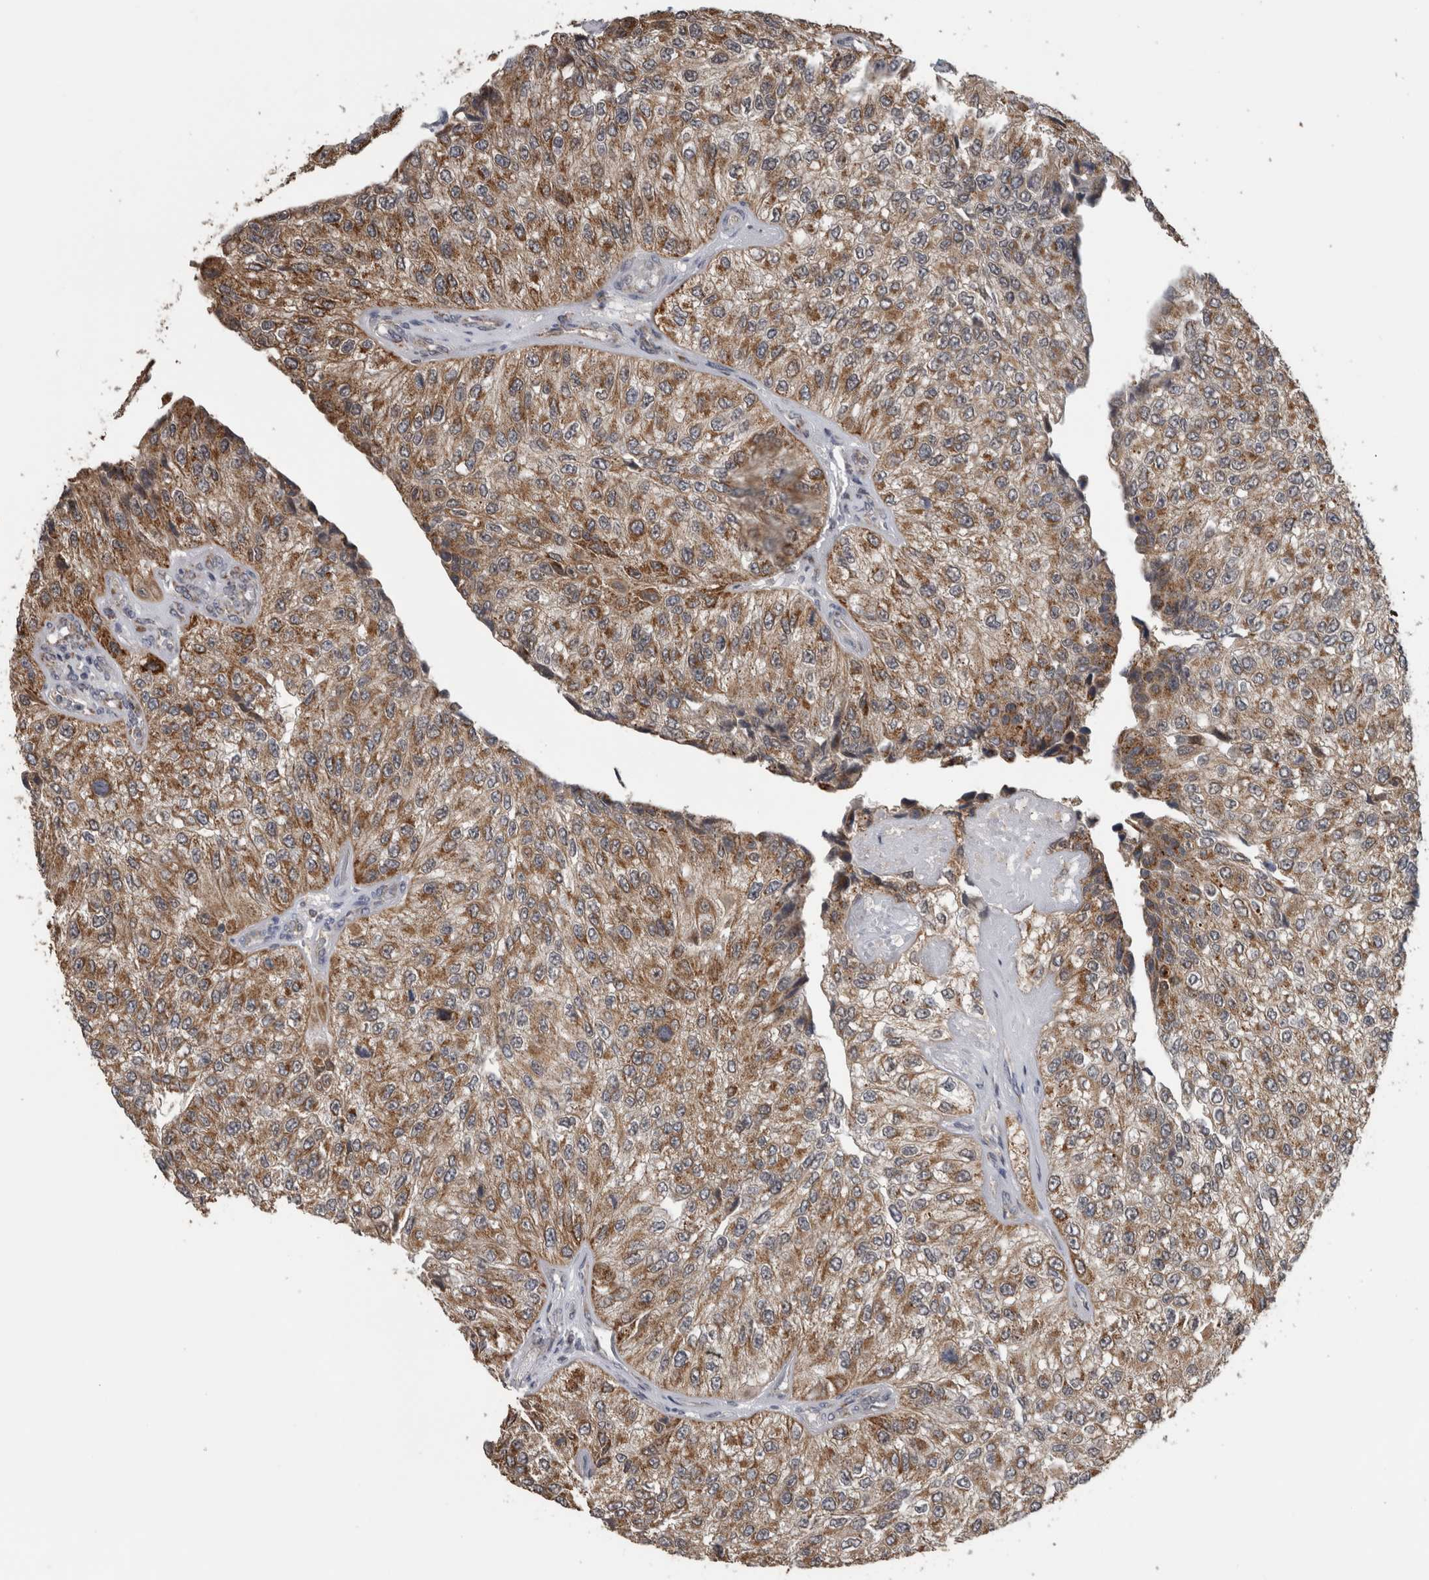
{"staining": {"intensity": "moderate", "quantity": ">75%", "location": "cytoplasmic/membranous"}, "tissue": "urothelial cancer", "cell_type": "Tumor cells", "image_type": "cancer", "snomed": [{"axis": "morphology", "description": "Urothelial carcinoma, High grade"}, {"axis": "topography", "description": "Kidney"}, {"axis": "topography", "description": "Urinary bladder"}], "caption": "Approximately >75% of tumor cells in high-grade urothelial carcinoma exhibit moderate cytoplasmic/membranous protein staining as visualized by brown immunohistochemical staining.", "gene": "OR2K2", "patient": {"sex": "male", "age": 77}}